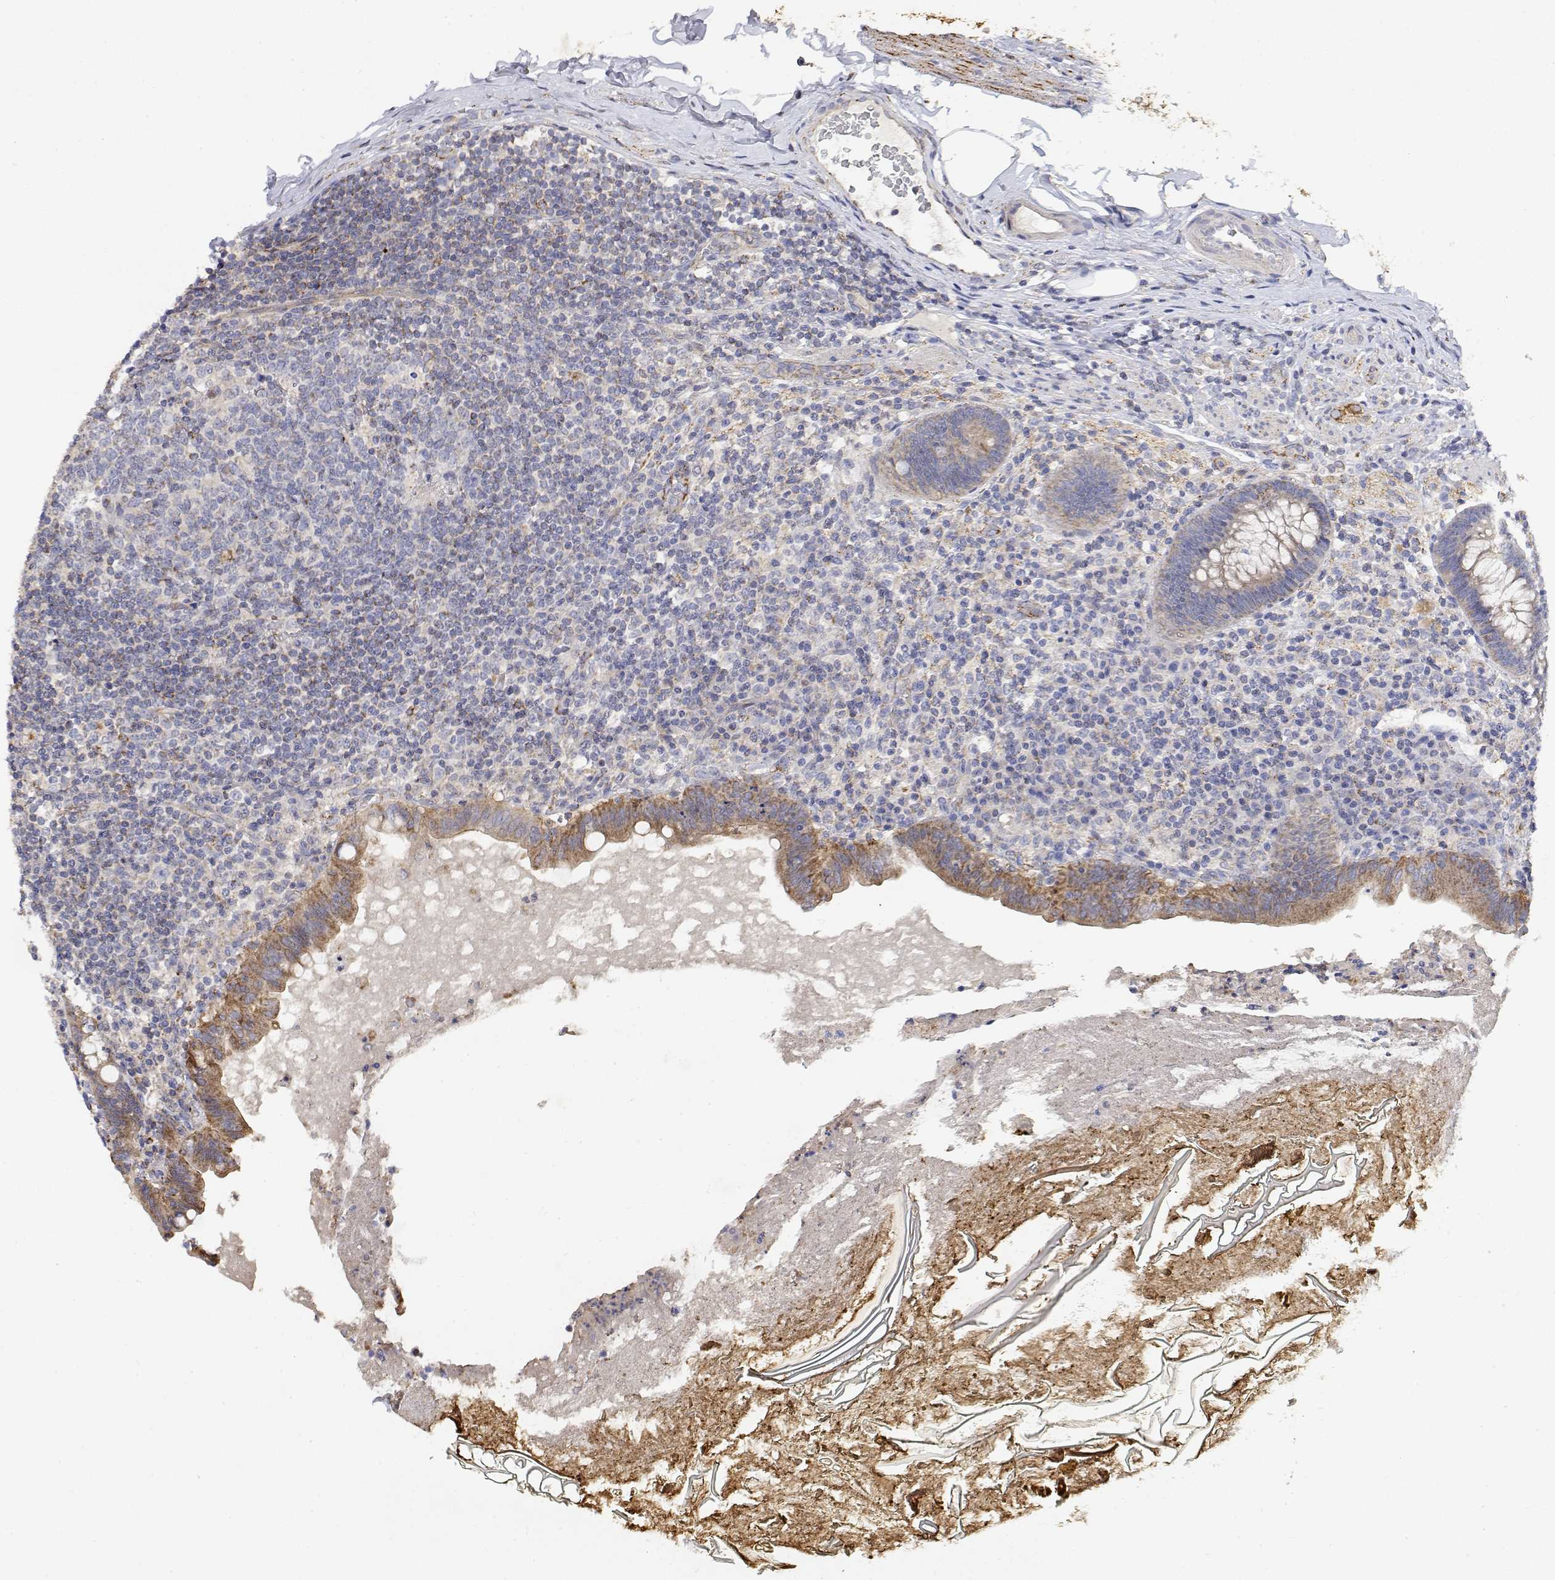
{"staining": {"intensity": "moderate", "quantity": "25%-75%", "location": "cytoplasmic/membranous"}, "tissue": "appendix", "cell_type": "Glandular cells", "image_type": "normal", "snomed": [{"axis": "morphology", "description": "Normal tissue, NOS"}, {"axis": "topography", "description": "Appendix"}], "caption": "Glandular cells demonstrate moderate cytoplasmic/membranous positivity in about 25%-75% of cells in normal appendix. The protein is stained brown, and the nuclei are stained in blue (DAB (3,3'-diaminobenzidine) IHC with brightfield microscopy, high magnification).", "gene": "LONRF3", "patient": {"sex": "male", "age": 47}}